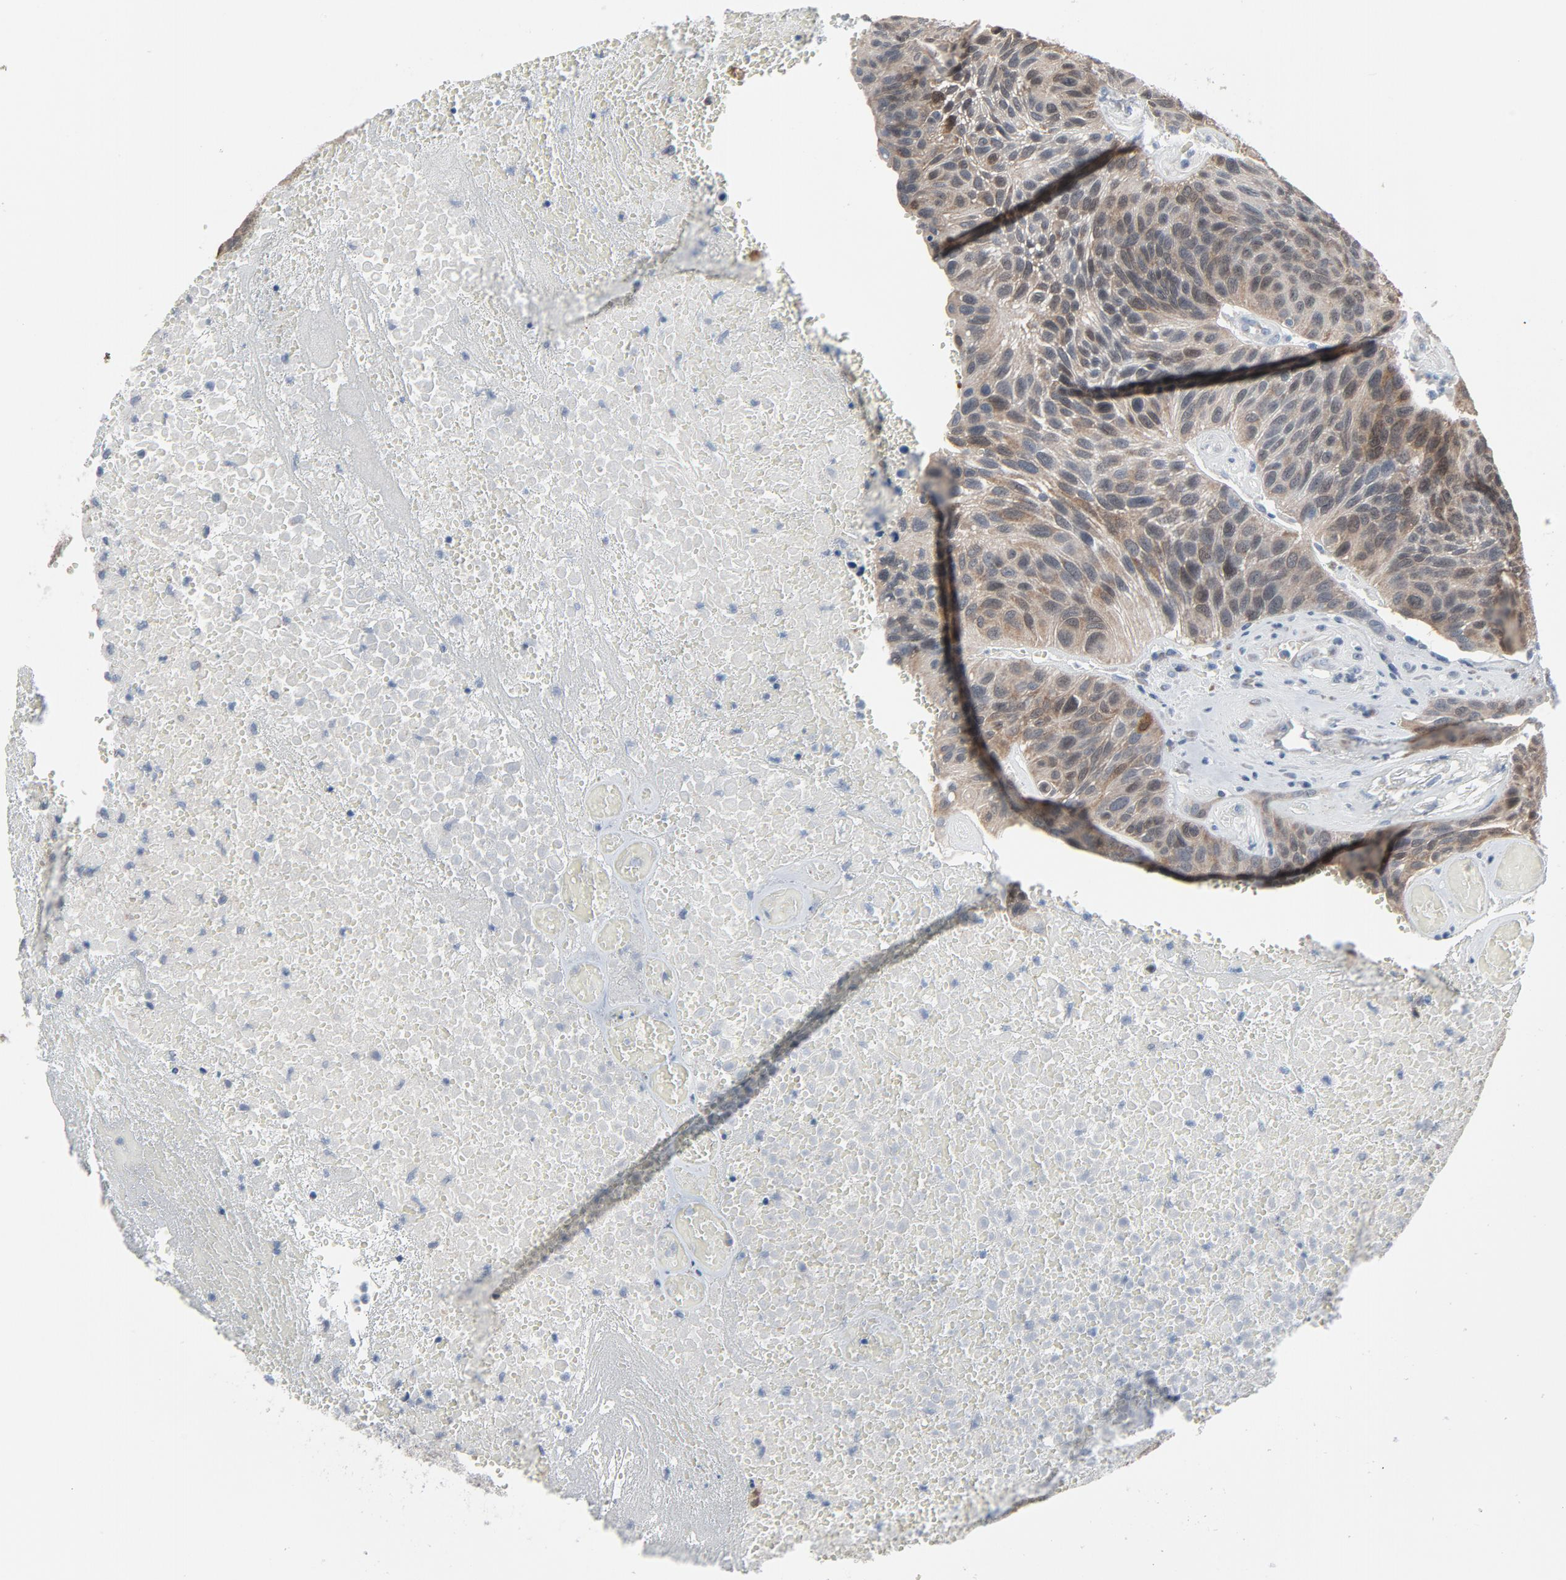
{"staining": {"intensity": "weak", "quantity": "<25%", "location": "cytoplasmic/membranous"}, "tissue": "urothelial cancer", "cell_type": "Tumor cells", "image_type": "cancer", "snomed": [{"axis": "morphology", "description": "Urothelial carcinoma, High grade"}, {"axis": "topography", "description": "Urinary bladder"}], "caption": "Human urothelial cancer stained for a protein using IHC shows no positivity in tumor cells.", "gene": "GPX2", "patient": {"sex": "male", "age": 66}}